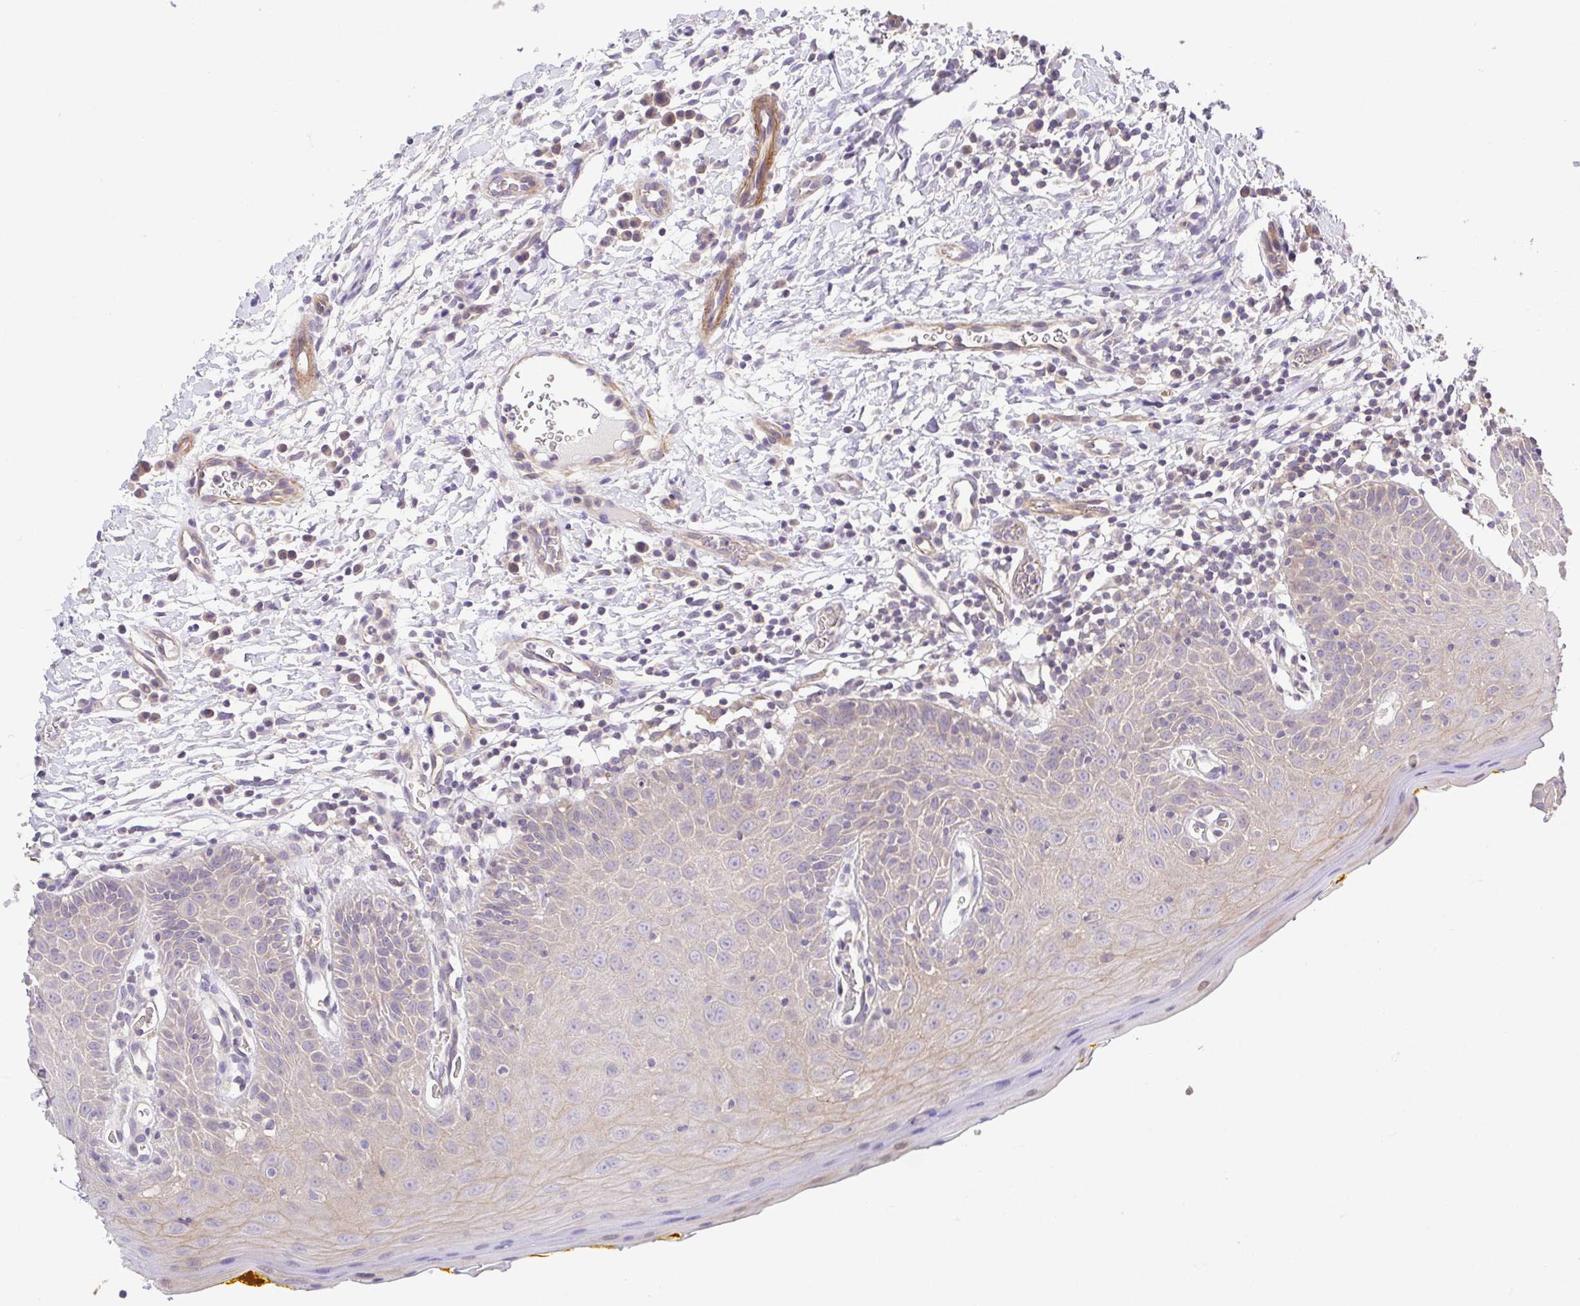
{"staining": {"intensity": "weak", "quantity": "25%-75%", "location": "cytoplasmic/membranous"}, "tissue": "oral mucosa", "cell_type": "Squamous epithelial cells", "image_type": "normal", "snomed": [{"axis": "morphology", "description": "Normal tissue, NOS"}, {"axis": "topography", "description": "Oral tissue"}, {"axis": "topography", "description": "Tounge, NOS"}], "caption": "This image displays immunohistochemistry (IHC) staining of benign oral mucosa, with low weak cytoplasmic/membranous staining in approximately 25%-75% of squamous epithelial cells.", "gene": "IDE", "patient": {"sex": "female", "age": 58}}